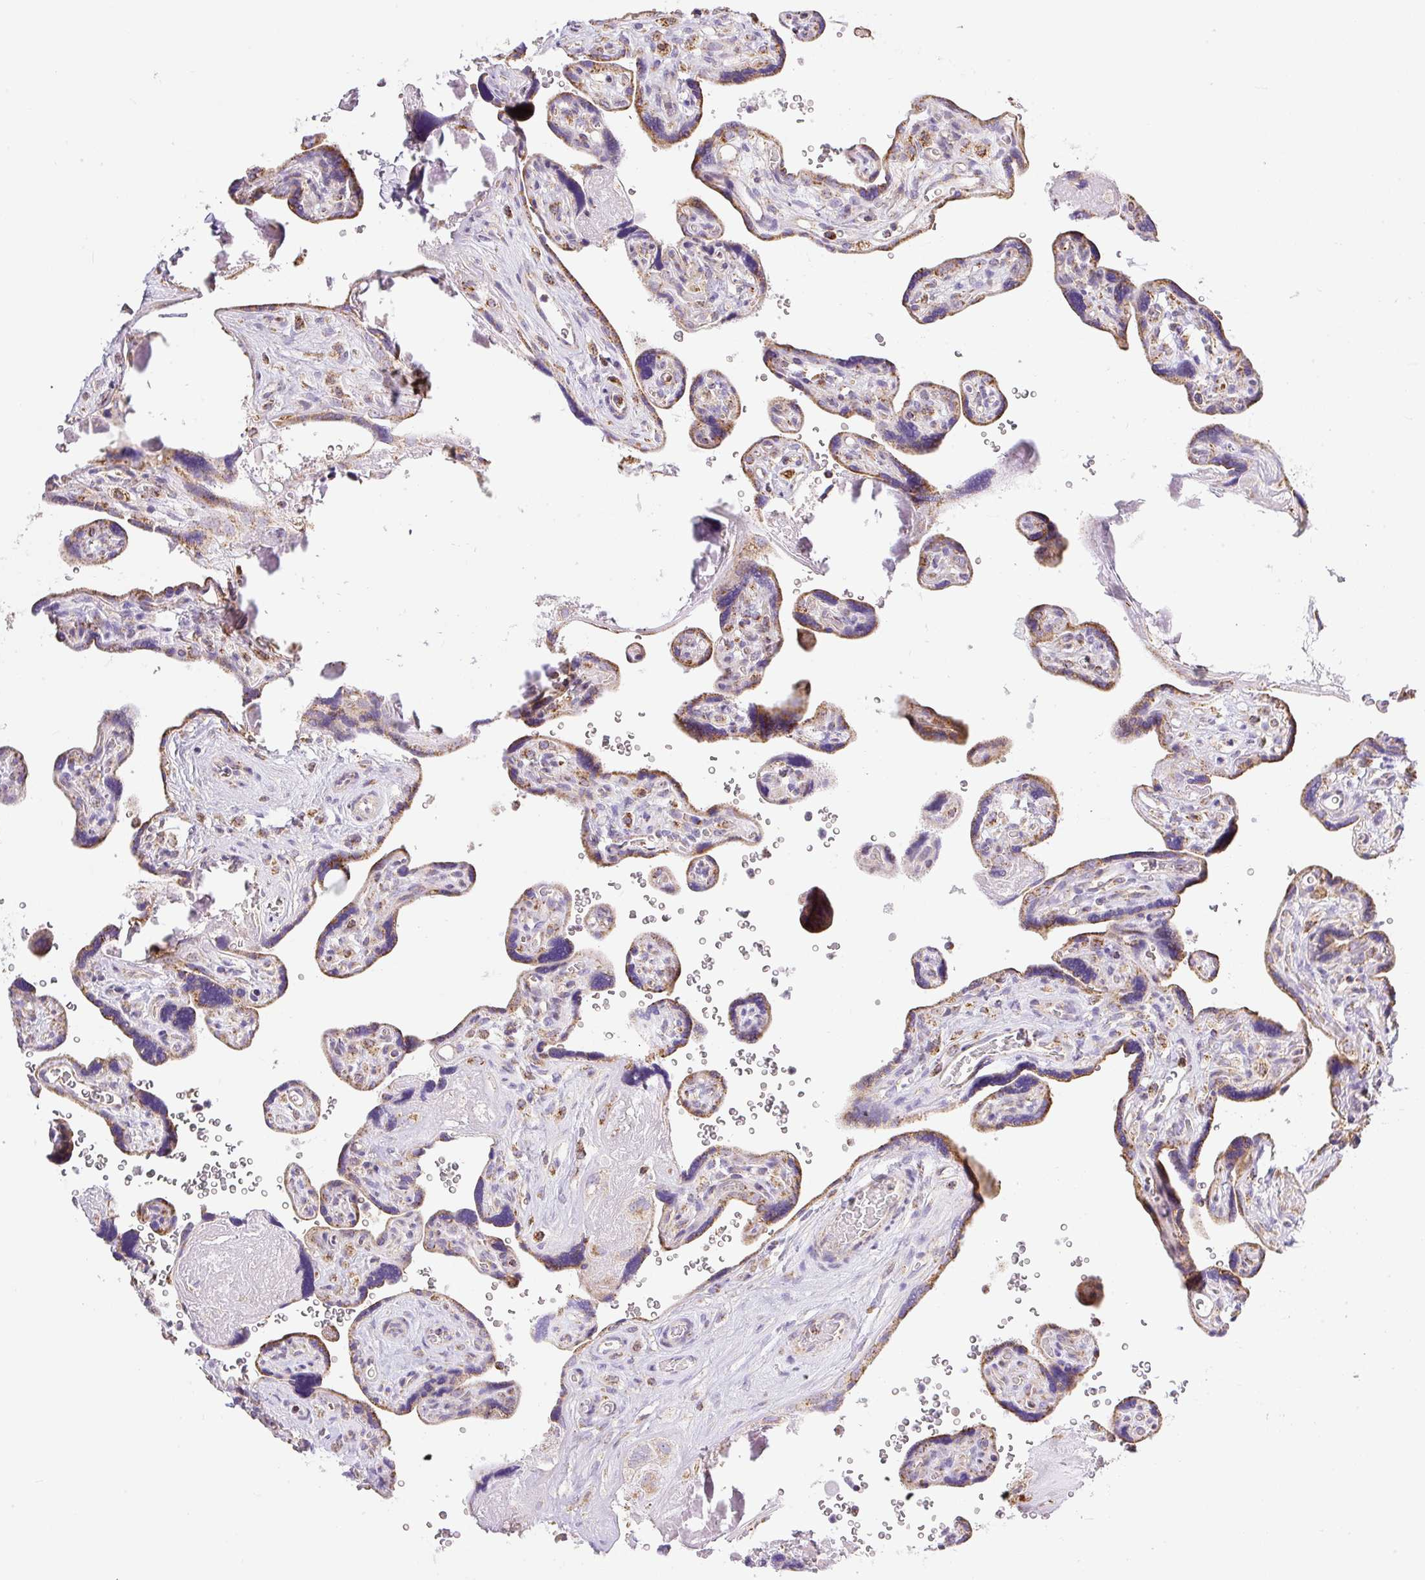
{"staining": {"intensity": "moderate", "quantity": ">75%", "location": "cytoplasmic/membranous"}, "tissue": "placenta", "cell_type": "Trophoblastic cells", "image_type": "normal", "snomed": [{"axis": "morphology", "description": "Normal tissue, NOS"}, {"axis": "topography", "description": "Placenta"}], "caption": "Immunohistochemistry (DAB) staining of unremarkable human placenta demonstrates moderate cytoplasmic/membranous protein positivity in about >75% of trophoblastic cells.", "gene": "DAAM2", "patient": {"sex": "female", "age": 39}}